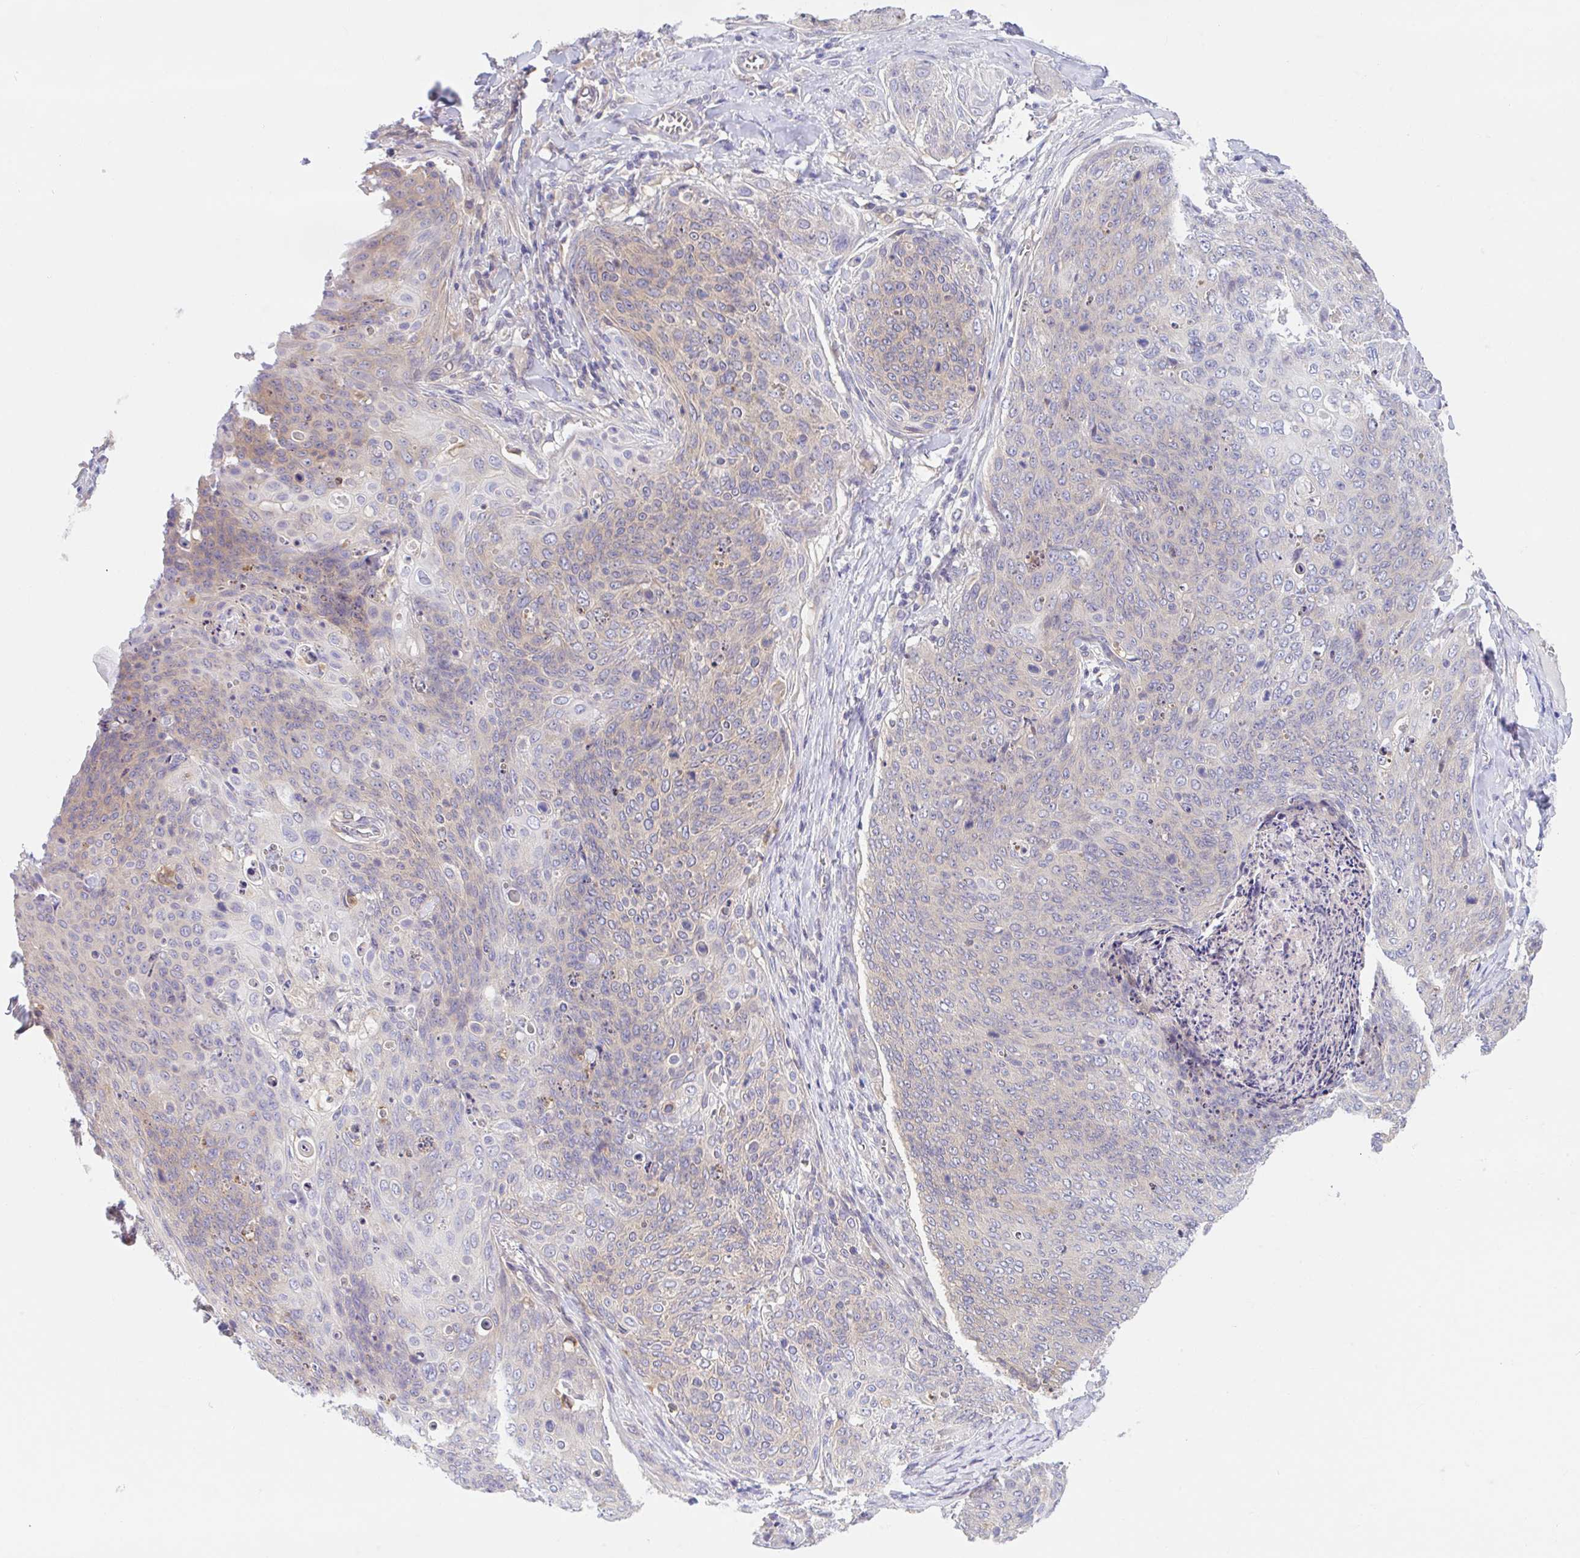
{"staining": {"intensity": "weak", "quantity": "<25%", "location": "cytoplasmic/membranous"}, "tissue": "skin cancer", "cell_type": "Tumor cells", "image_type": "cancer", "snomed": [{"axis": "morphology", "description": "Squamous cell carcinoma, NOS"}, {"axis": "topography", "description": "Skin"}, {"axis": "topography", "description": "Vulva"}], "caption": "IHC histopathology image of neoplastic tissue: human squamous cell carcinoma (skin) stained with DAB (3,3'-diaminobenzidine) exhibits no significant protein staining in tumor cells.", "gene": "TMEM86A", "patient": {"sex": "female", "age": 85}}